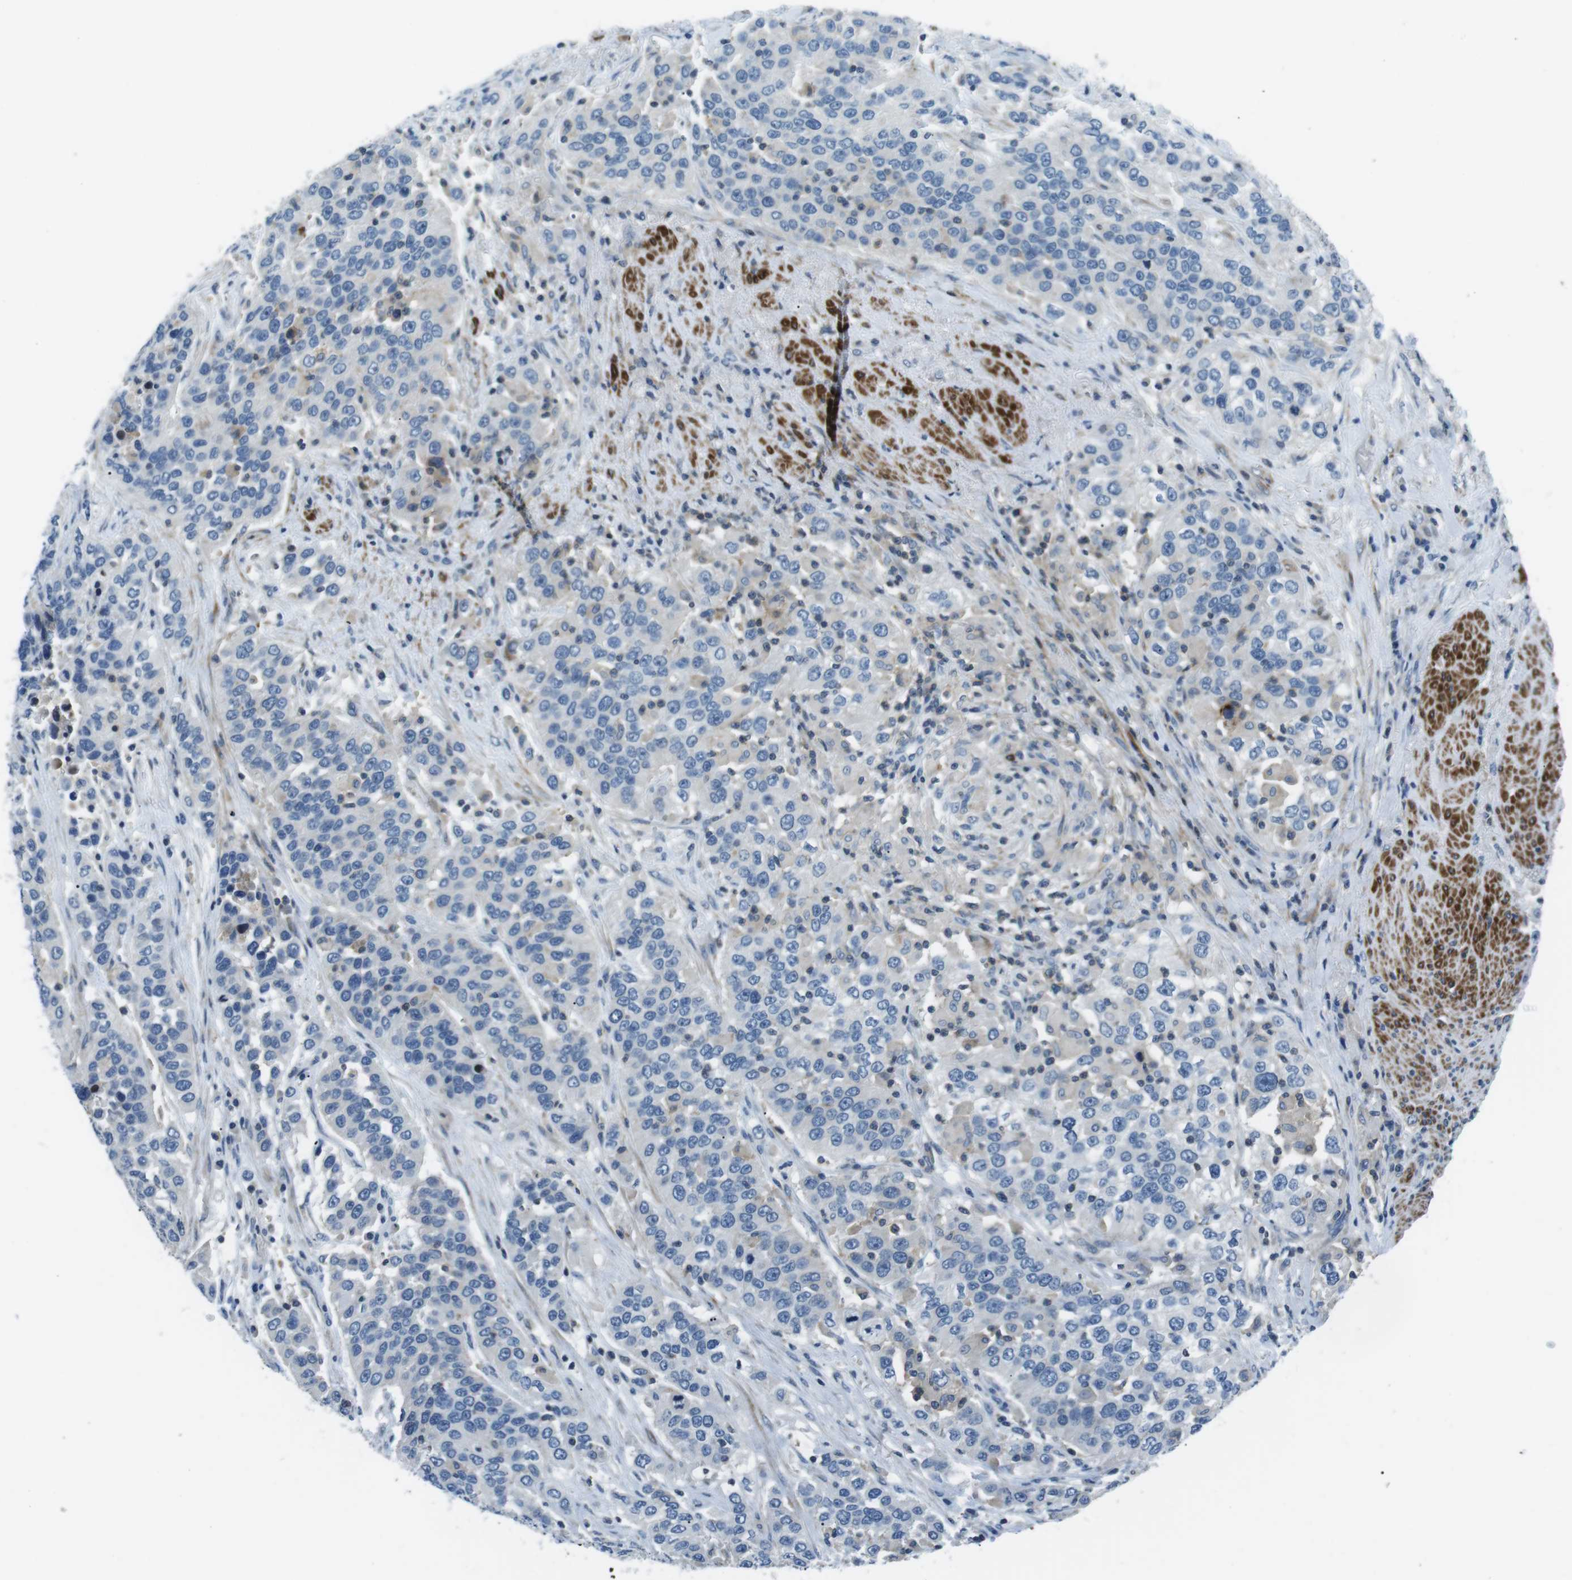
{"staining": {"intensity": "negative", "quantity": "none", "location": "none"}, "tissue": "urothelial cancer", "cell_type": "Tumor cells", "image_type": "cancer", "snomed": [{"axis": "morphology", "description": "Urothelial carcinoma, High grade"}, {"axis": "topography", "description": "Urinary bladder"}], "caption": "Immunohistochemistry of human urothelial cancer exhibits no expression in tumor cells.", "gene": "ARVCF", "patient": {"sex": "female", "age": 80}}